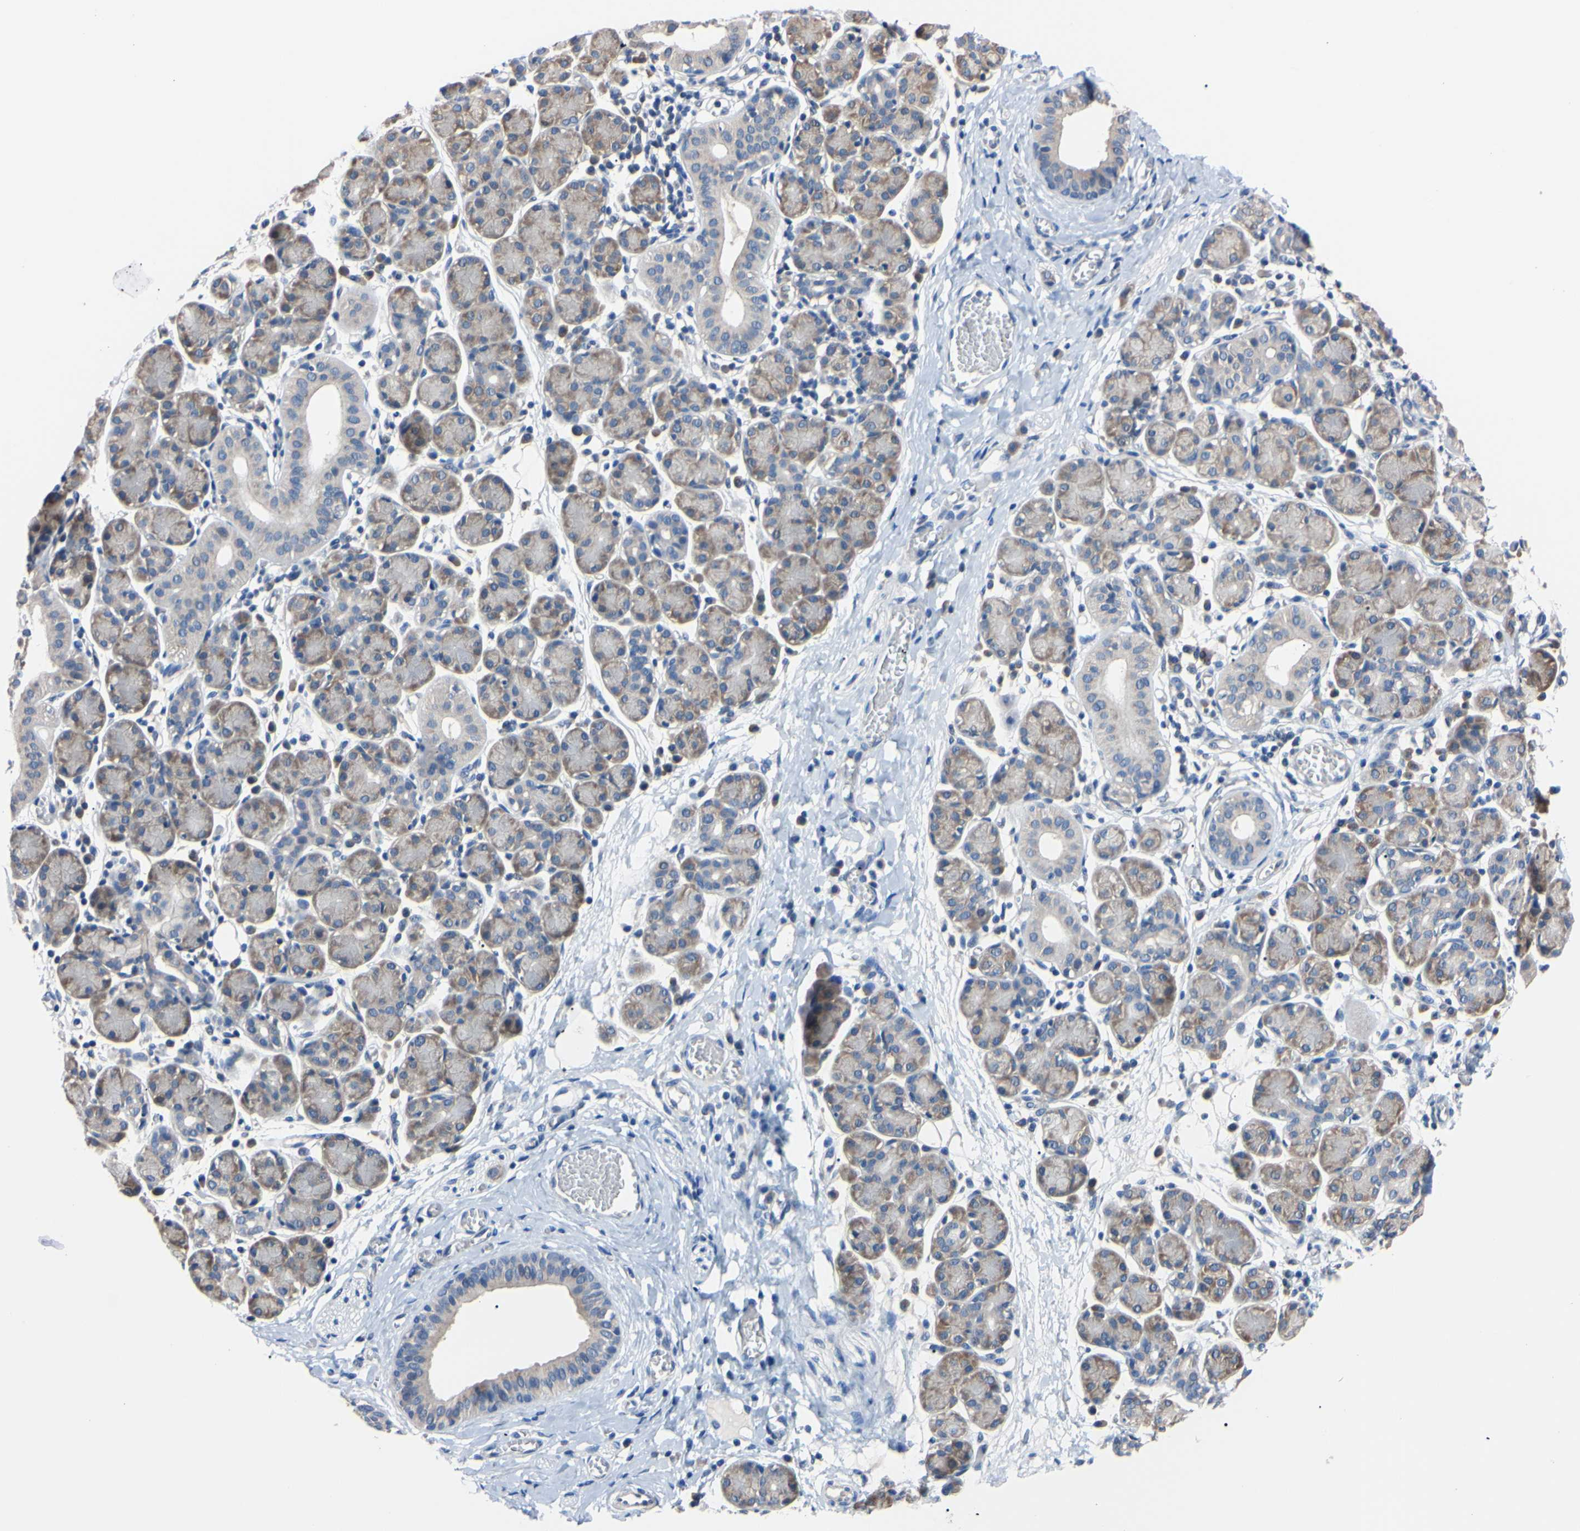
{"staining": {"intensity": "weak", "quantity": "25%-75%", "location": "cytoplasmic/membranous"}, "tissue": "salivary gland", "cell_type": "Glandular cells", "image_type": "normal", "snomed": [{"axis": "morphology", "description": "Normal tissue, NOS"}, {"axis": "morphology", "description": "Inflammation, NOS"}, {"axis": "topography", "description": "Lymph node"}, {"axis": "topography", "description": "Salivary gland"}], "caption": "The histopathology image demonstrates immunohistochemical staining of benign salivary gland. There is weak cytoplasmic/membranous positivity is present in about 25%-75% of glandular cells.", "gene": "RARS1", "patient": {"sex": "male", "age": 3}}